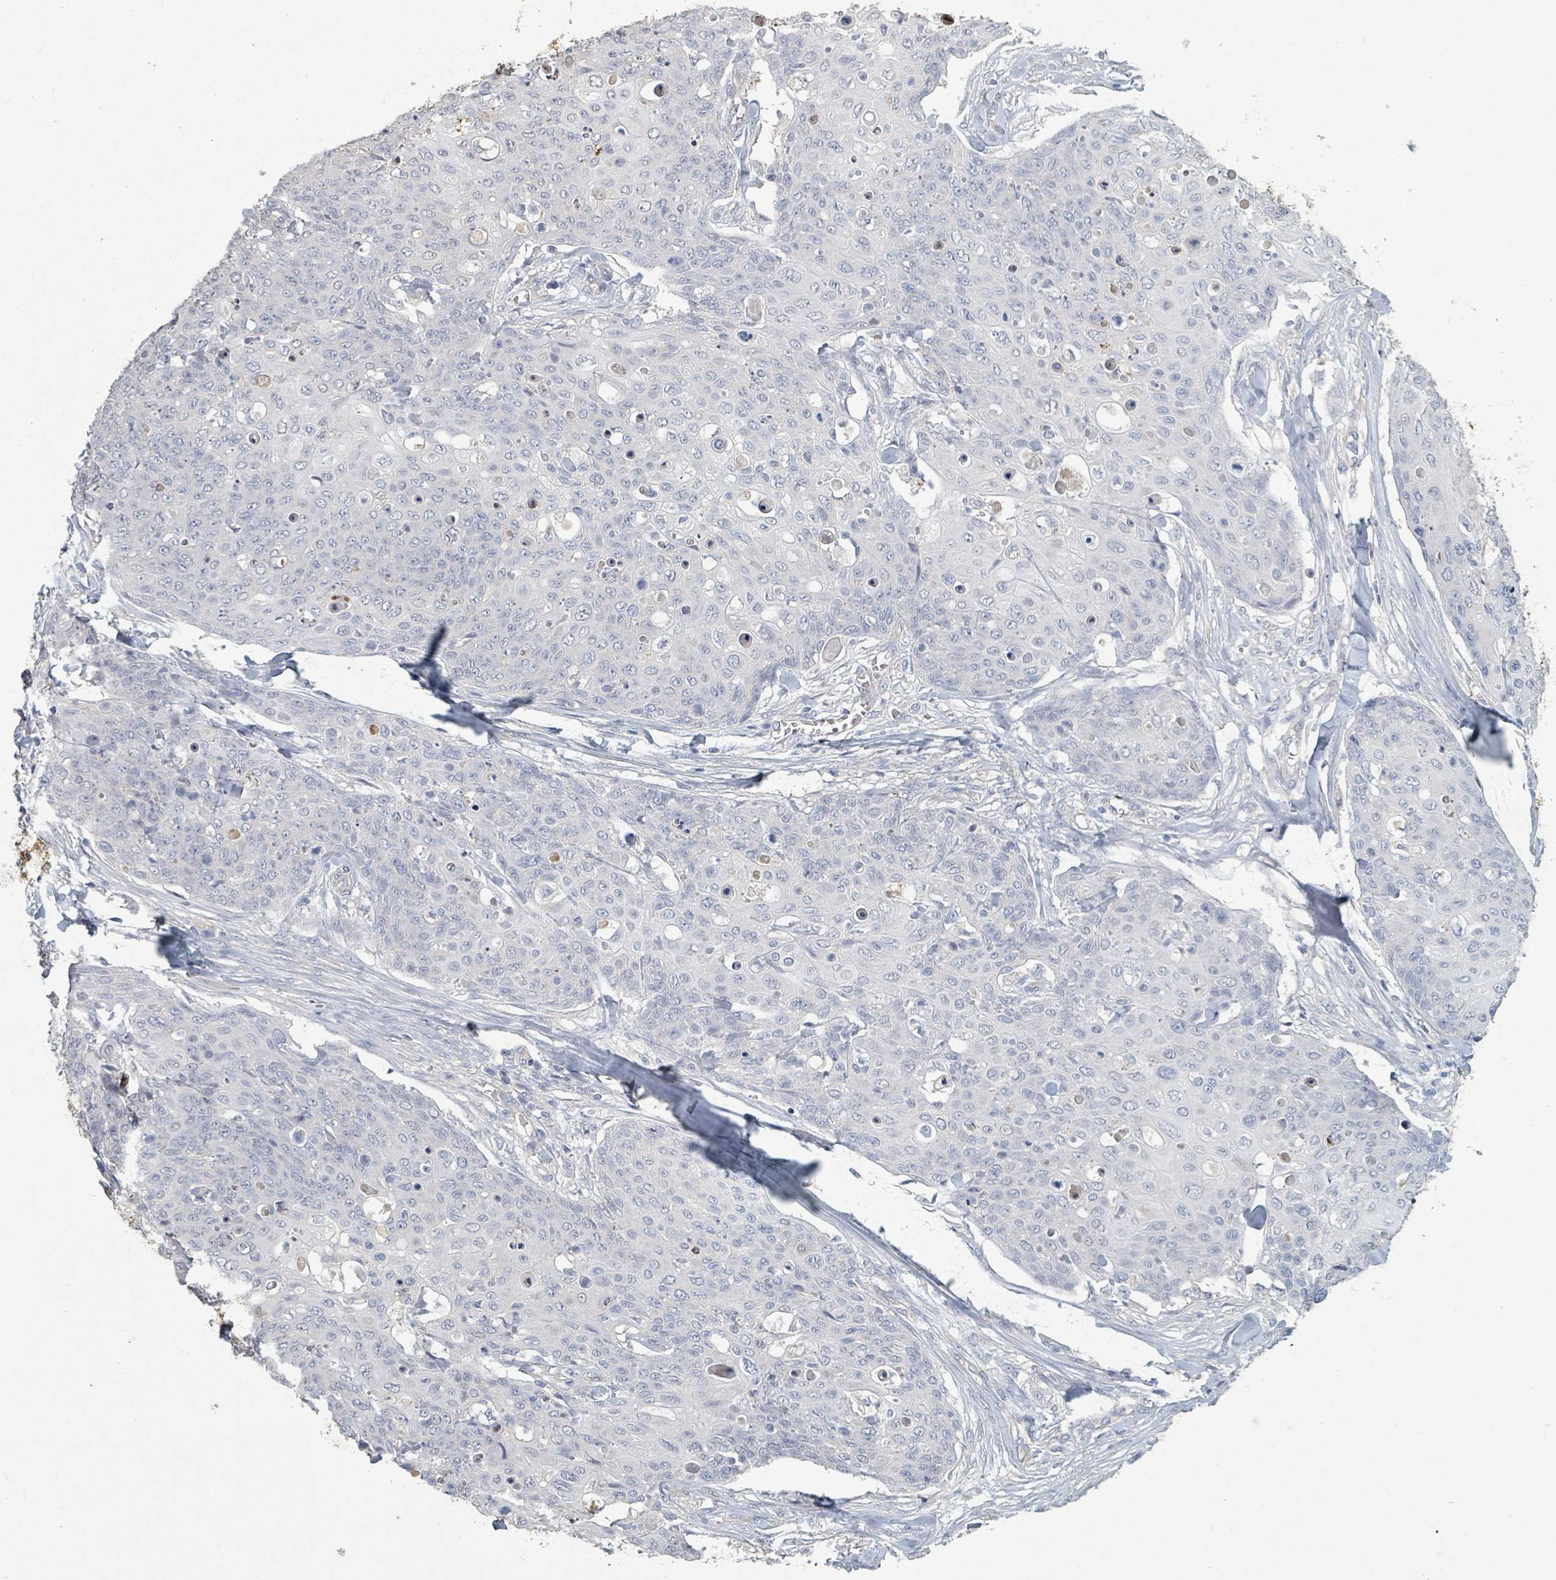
{"staining": {"intensity": "negative", "quantity": "none", "location": "none"}, "tissue": "skin cancer", "cell_type": "Tumor cells", "image_type": "cancer", "snomed": [{"axis": "morphology", "description": "Squamous cell carcinoma, NOS"}, {"axis": "topography", "description": "Skin"}, {"axis": "topography", "description": "Vulva"}], "caption": "Tumor cells show no significant expression in skin squamous cell carcinoma.", "gene": "PLAUR", "patient": {"sex": "female", "age": 85}}